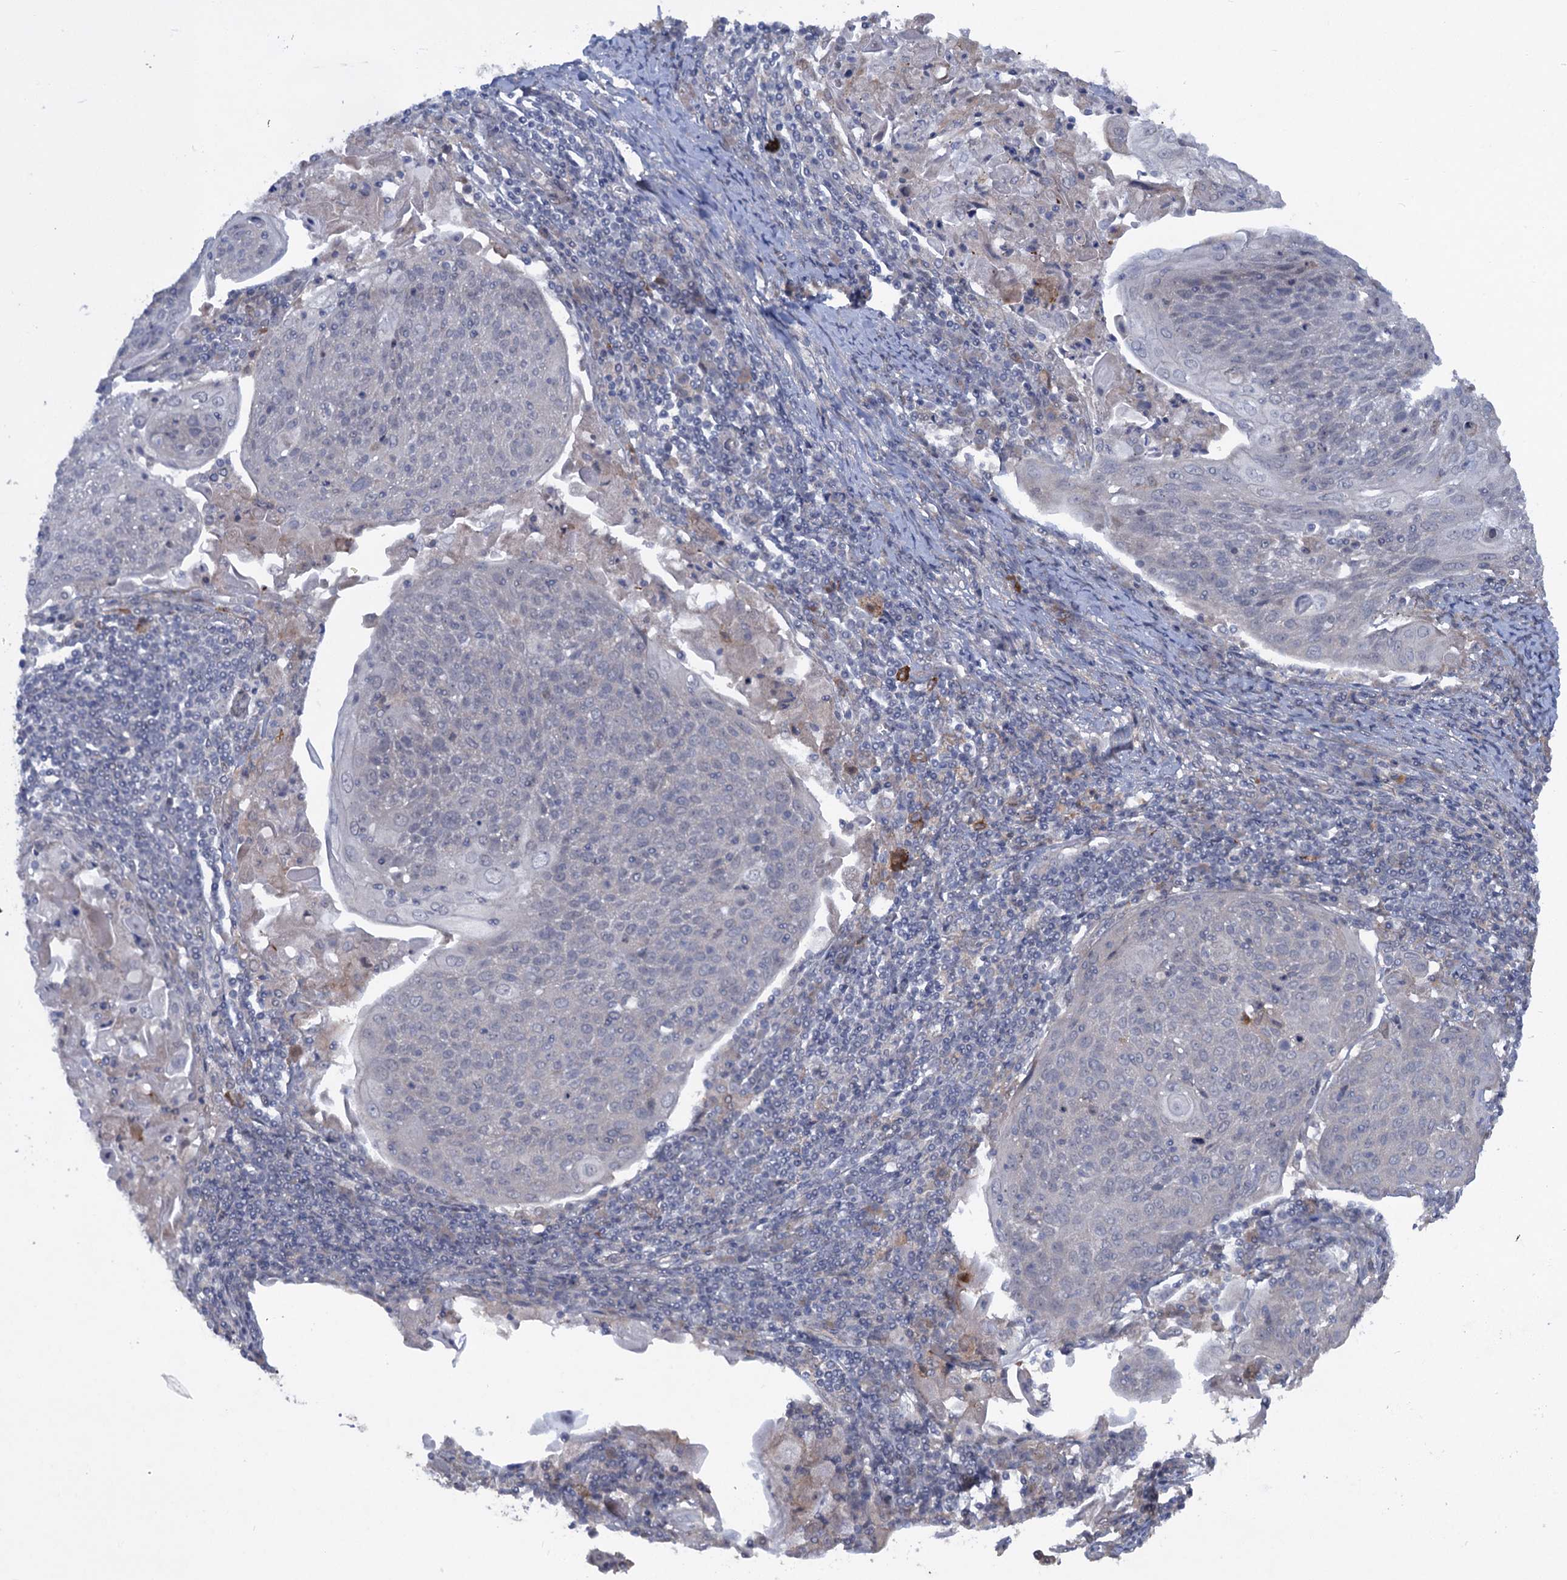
{"staining": {"intensity": "negative", "quantity": "none", "location": "none"}, "tissue": "cervical cancer", "cell_type": "Tumor cells", "image_type": "cancer", "snomed": [{"axis": "morphology", "description": "Squamous cell carcinoma, NOS"}, {"axis": "topography", "description": "Cervix"}], "caption": "This is a histopathology image of immunohistochemistry staining of cervical cancer, which shows no staining in tumor cells.", "gene": "NUDT22", "patient": {"sex": "female", "age": 67}}